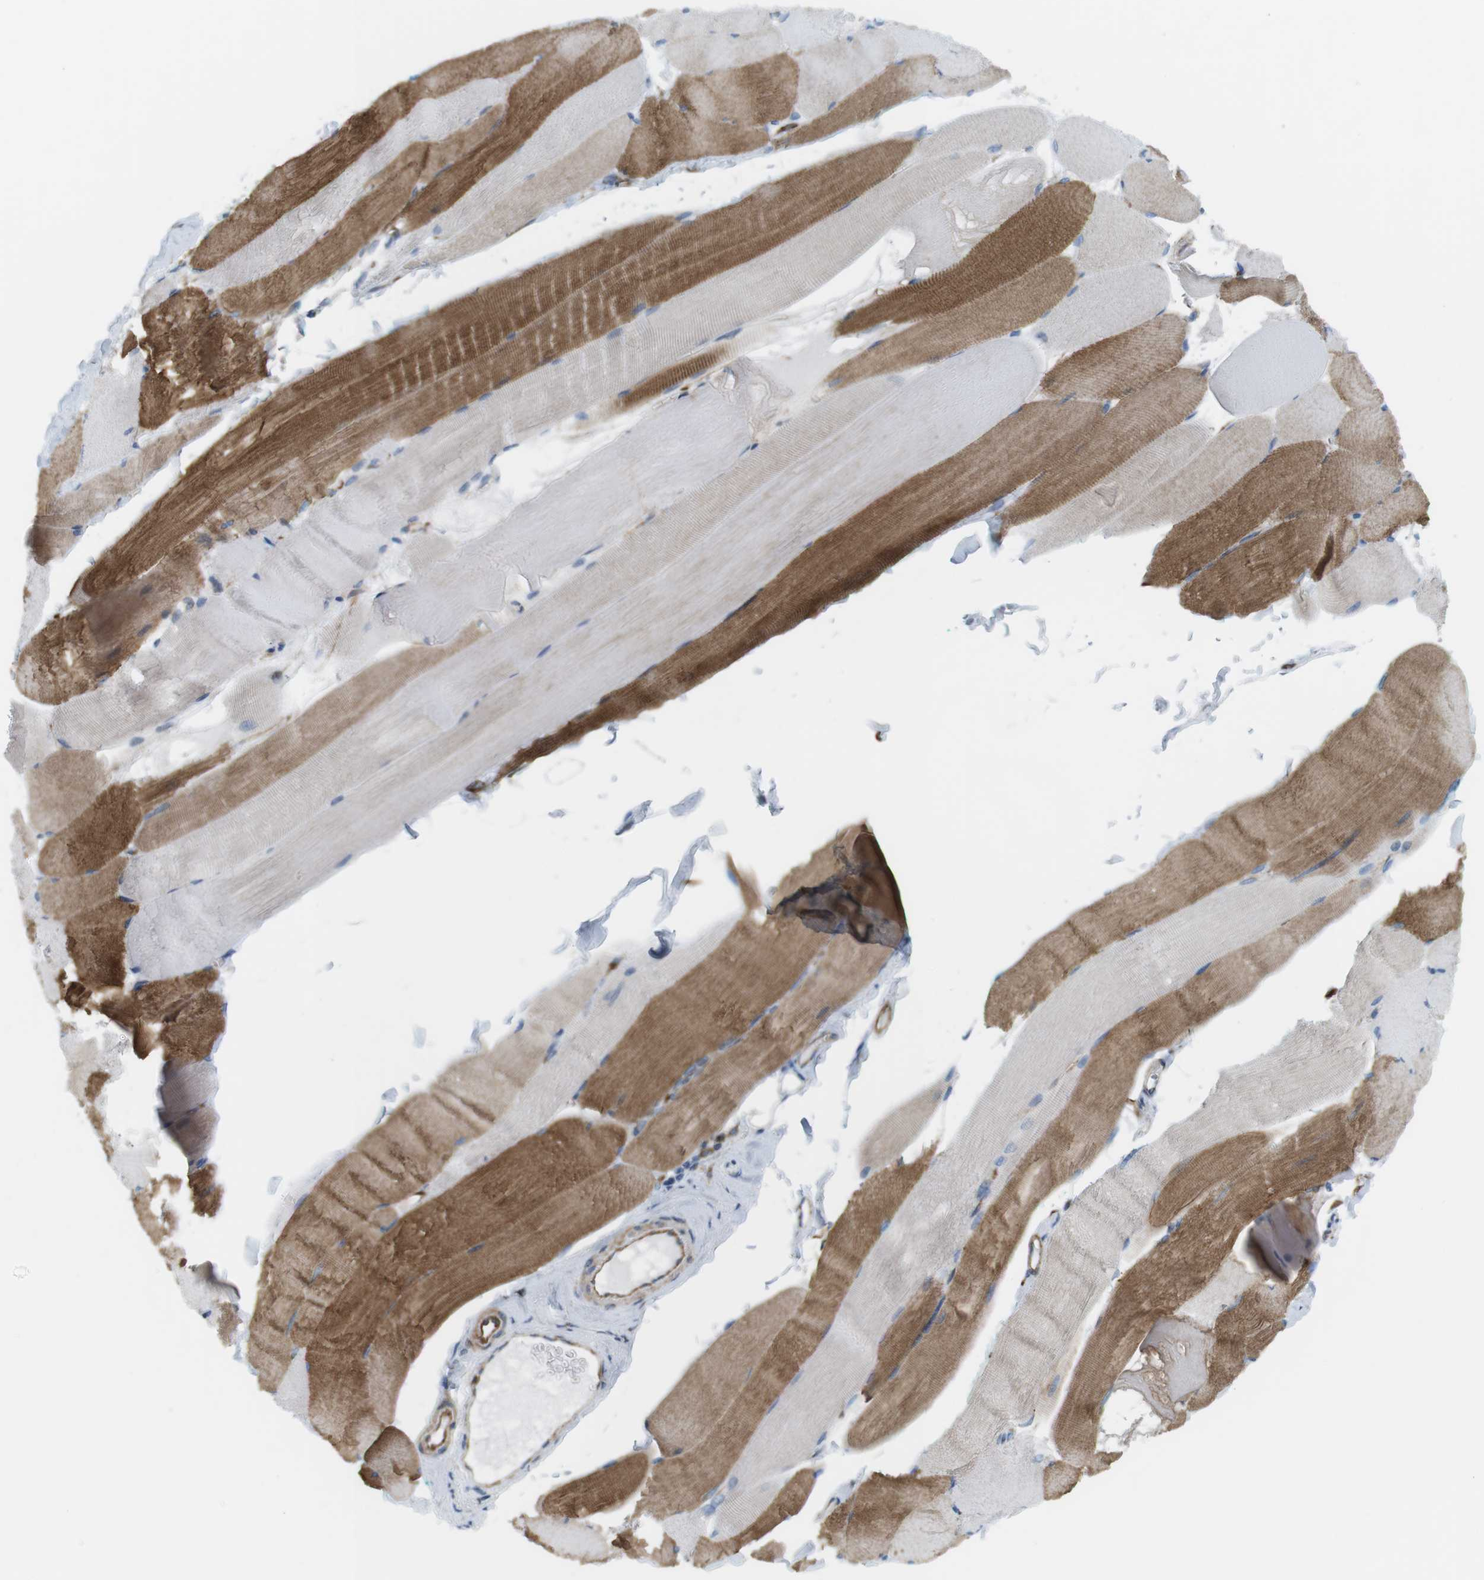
{"staining": {"intensity": "moderate", "quantity": "25%-75%", "location": "cytoplasmic/membranous"}, "tissue": "skeletal muscle", "cell_type": "Myocytes", "image_type": "normal", "snomed": [{"axis": "morphology", "description": "Normal tissue, NOS"}, {"axis": "morphology", "description": "Squamous cell carcinoma, NOS"}, {"axis": "topography", "description": "Skeletal muscle"}], "caption": "Myocytes reveal moderate cytoplasmic/membranous positivity in about 25%-75% of cells in benign skeletal muscle.", "gene": "MYH9", "patient": {"sex": "male", "age": 51}}